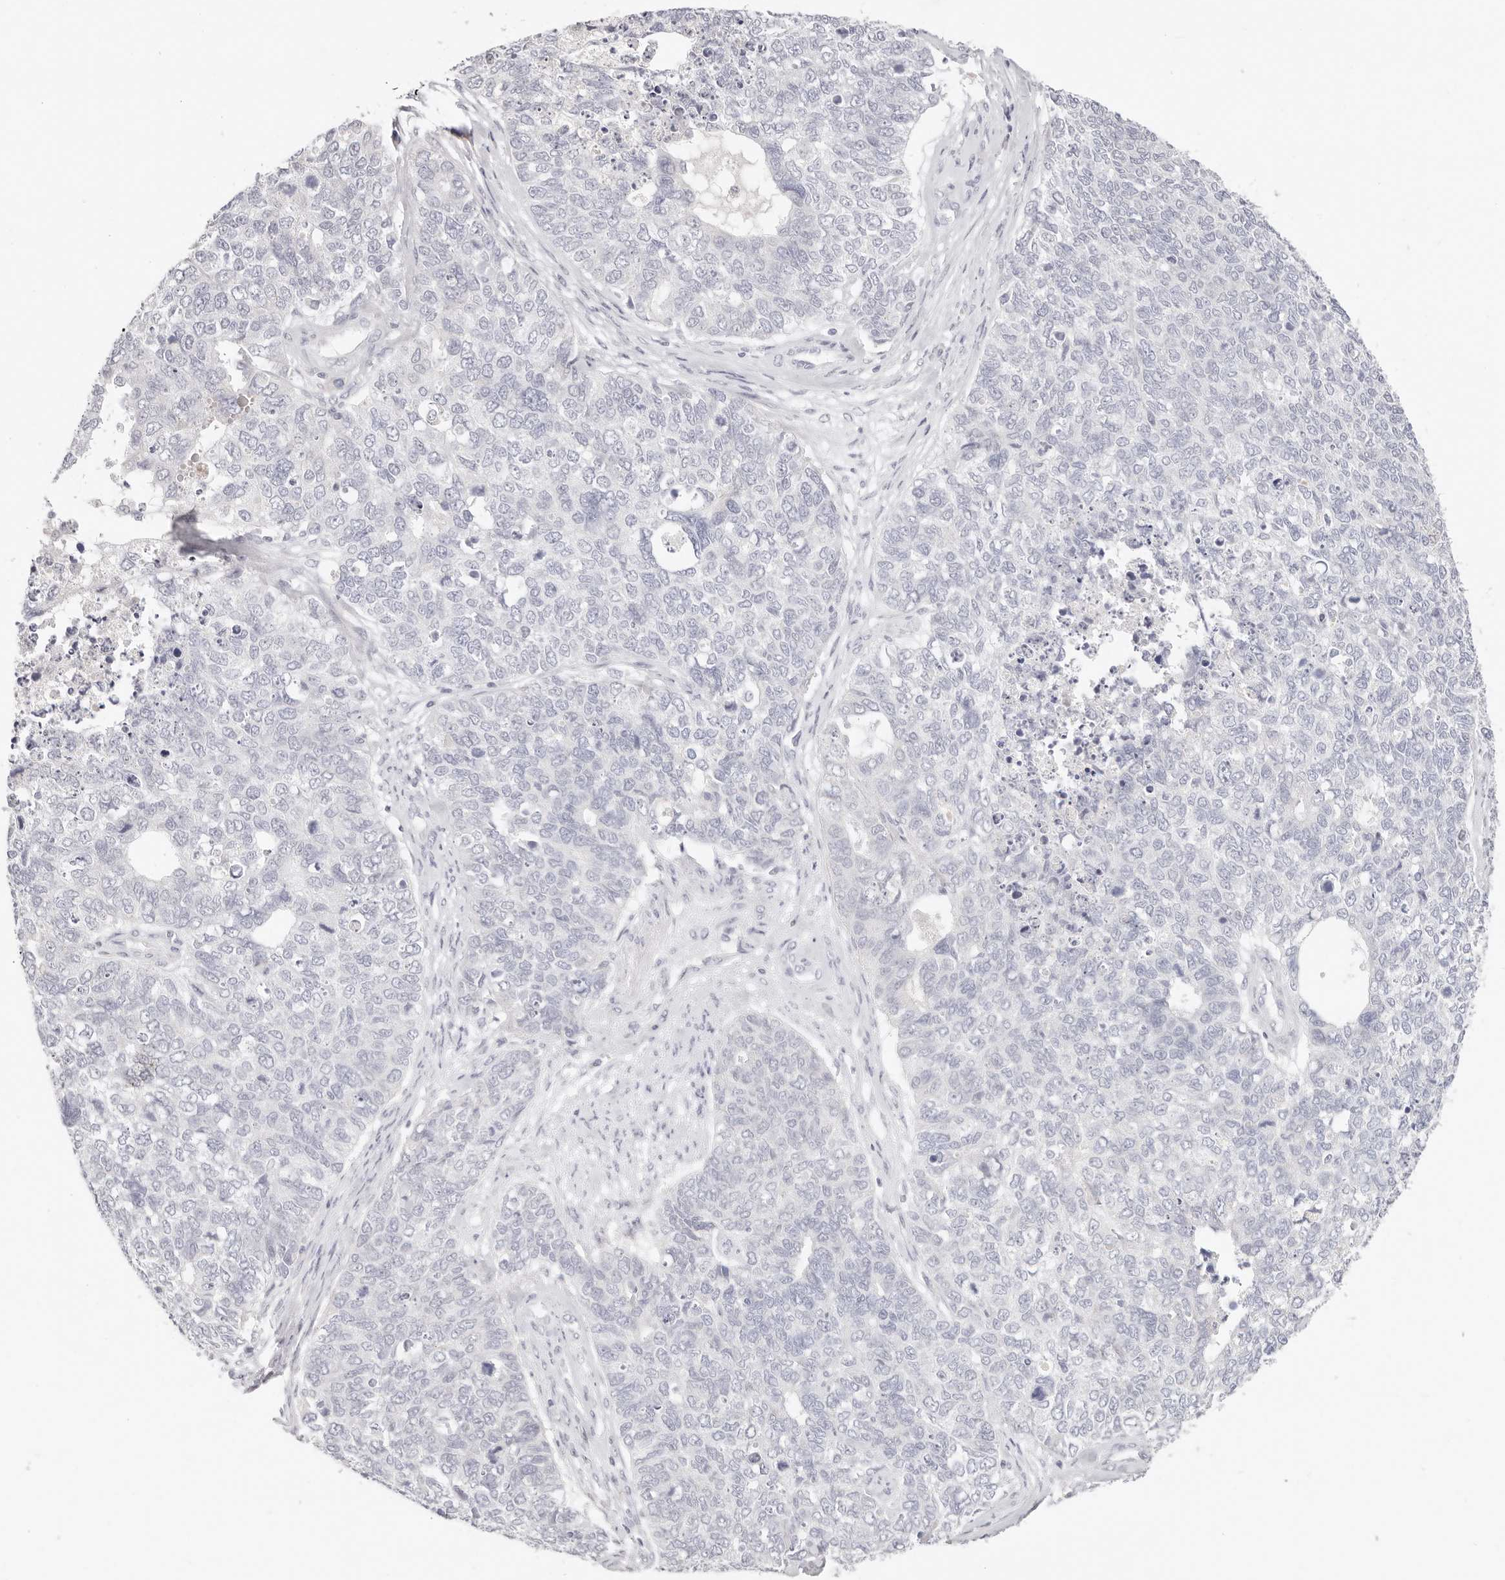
{"staining": {"intensity": "negative", "quantity": "none", "location": "none"}, "tissue": "cervical cancer", "cell_type": "Tumor cells", "image_type": "cancer", "snomed": [{"axis": "morphology", "description": "Squamous cell carcinoma, NOS"}, {"axis": "topography", "description": "Cervix"}], "caption": "There is no significant expression in tumor cells of cervical squamous cell carcinoma.", "gene": "ASCL1", "patient": {"sex": "female", "age": 63}}